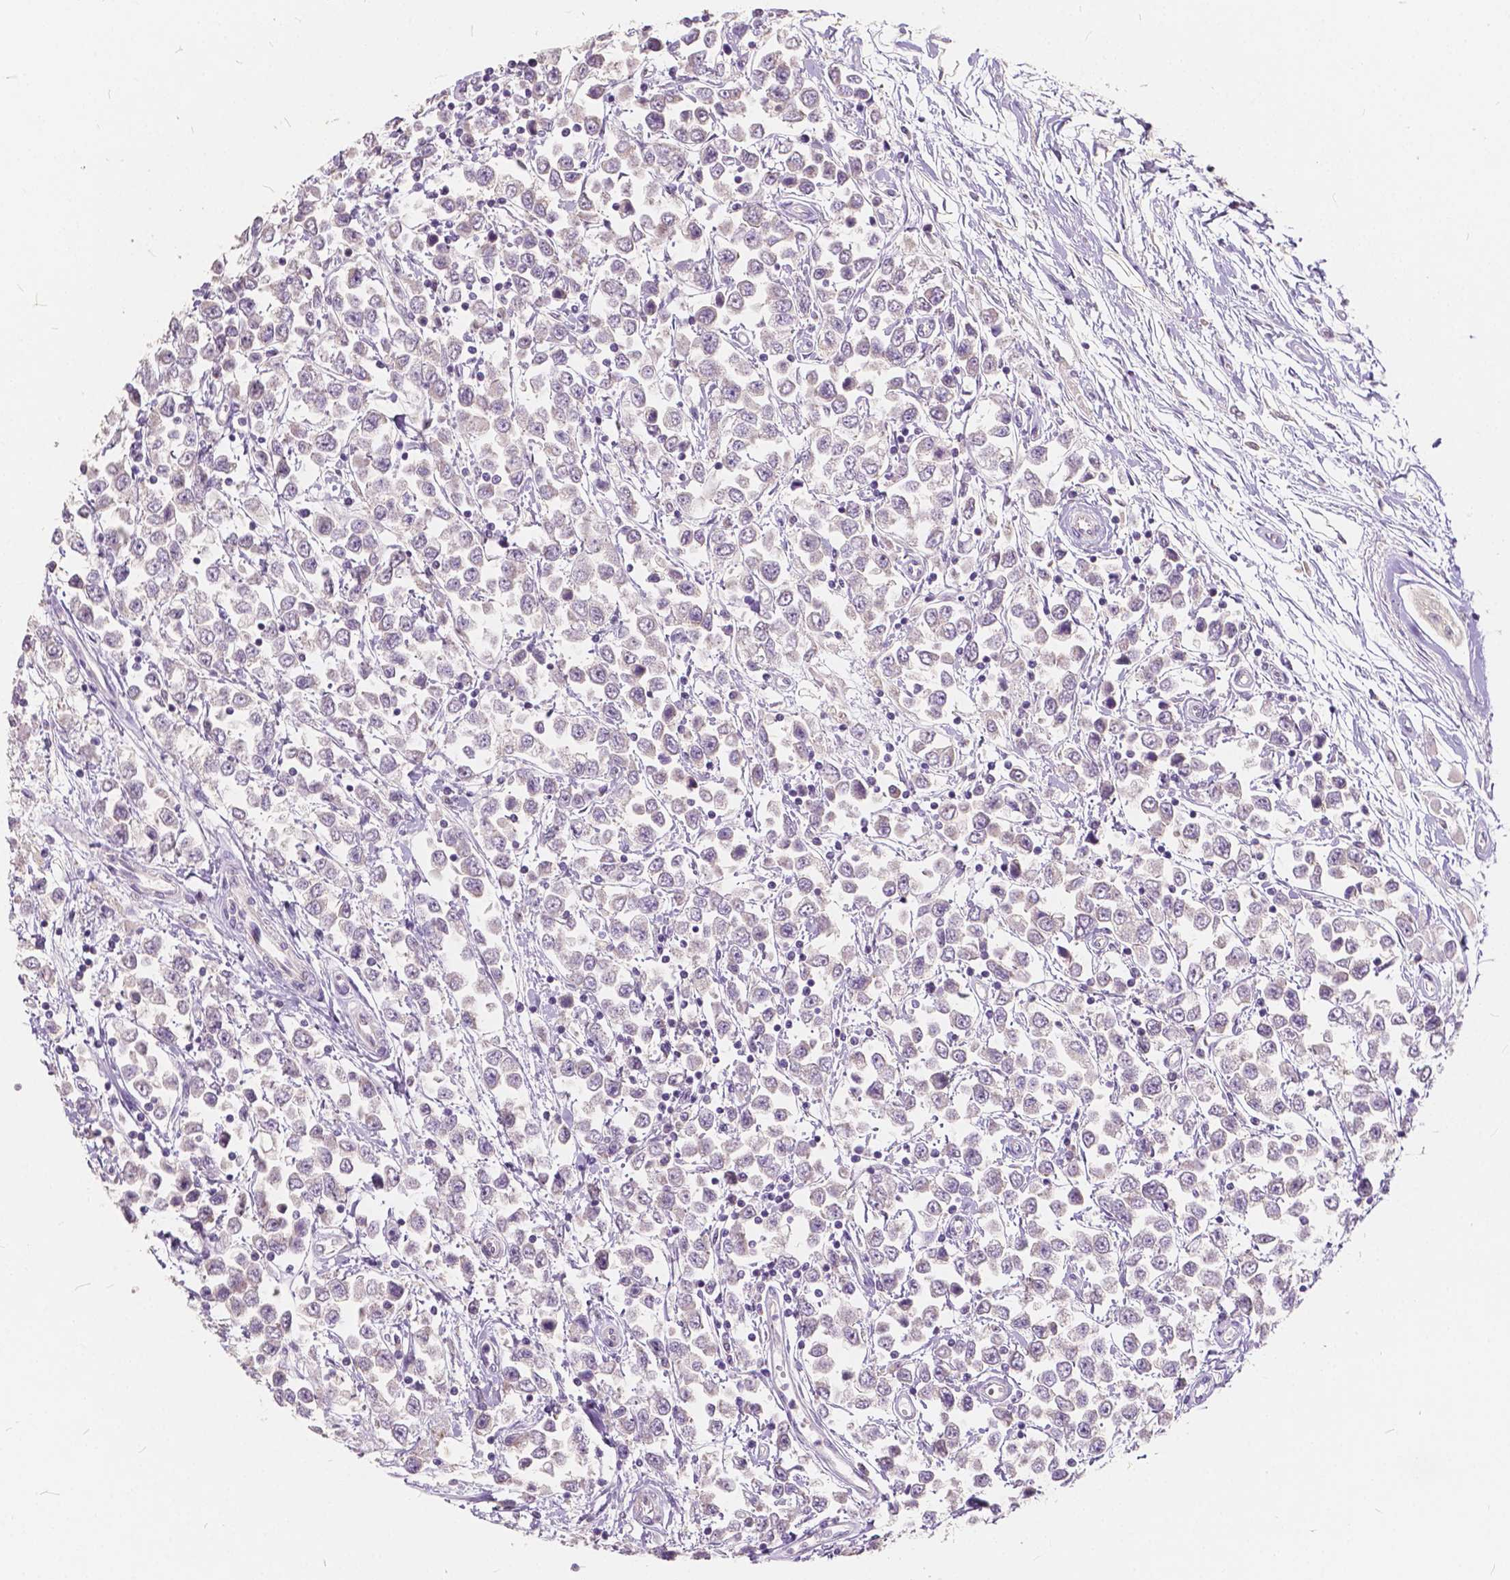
{"staining": {"intensity": "negative", "quantity": "none", "location": "none"}, "tissue": "testis cancer", "cell_type": "Tumor cells", "image_type": "cancer", "snomed": [{"axis": "morphology", "description": "Seminoma, NOS"}, {"axis": "topography", "description": "Testis"}], "caption": "High magnification brightfield microscopy of testis seminoma stained with DAB (3,3'-diaminobenzidine) (brown) and counterstained with hematoxylin (blue): tumor cells show no significant staining.", "gene": "SLC7A8", "patient": {"sex": "male", "age": 34}}